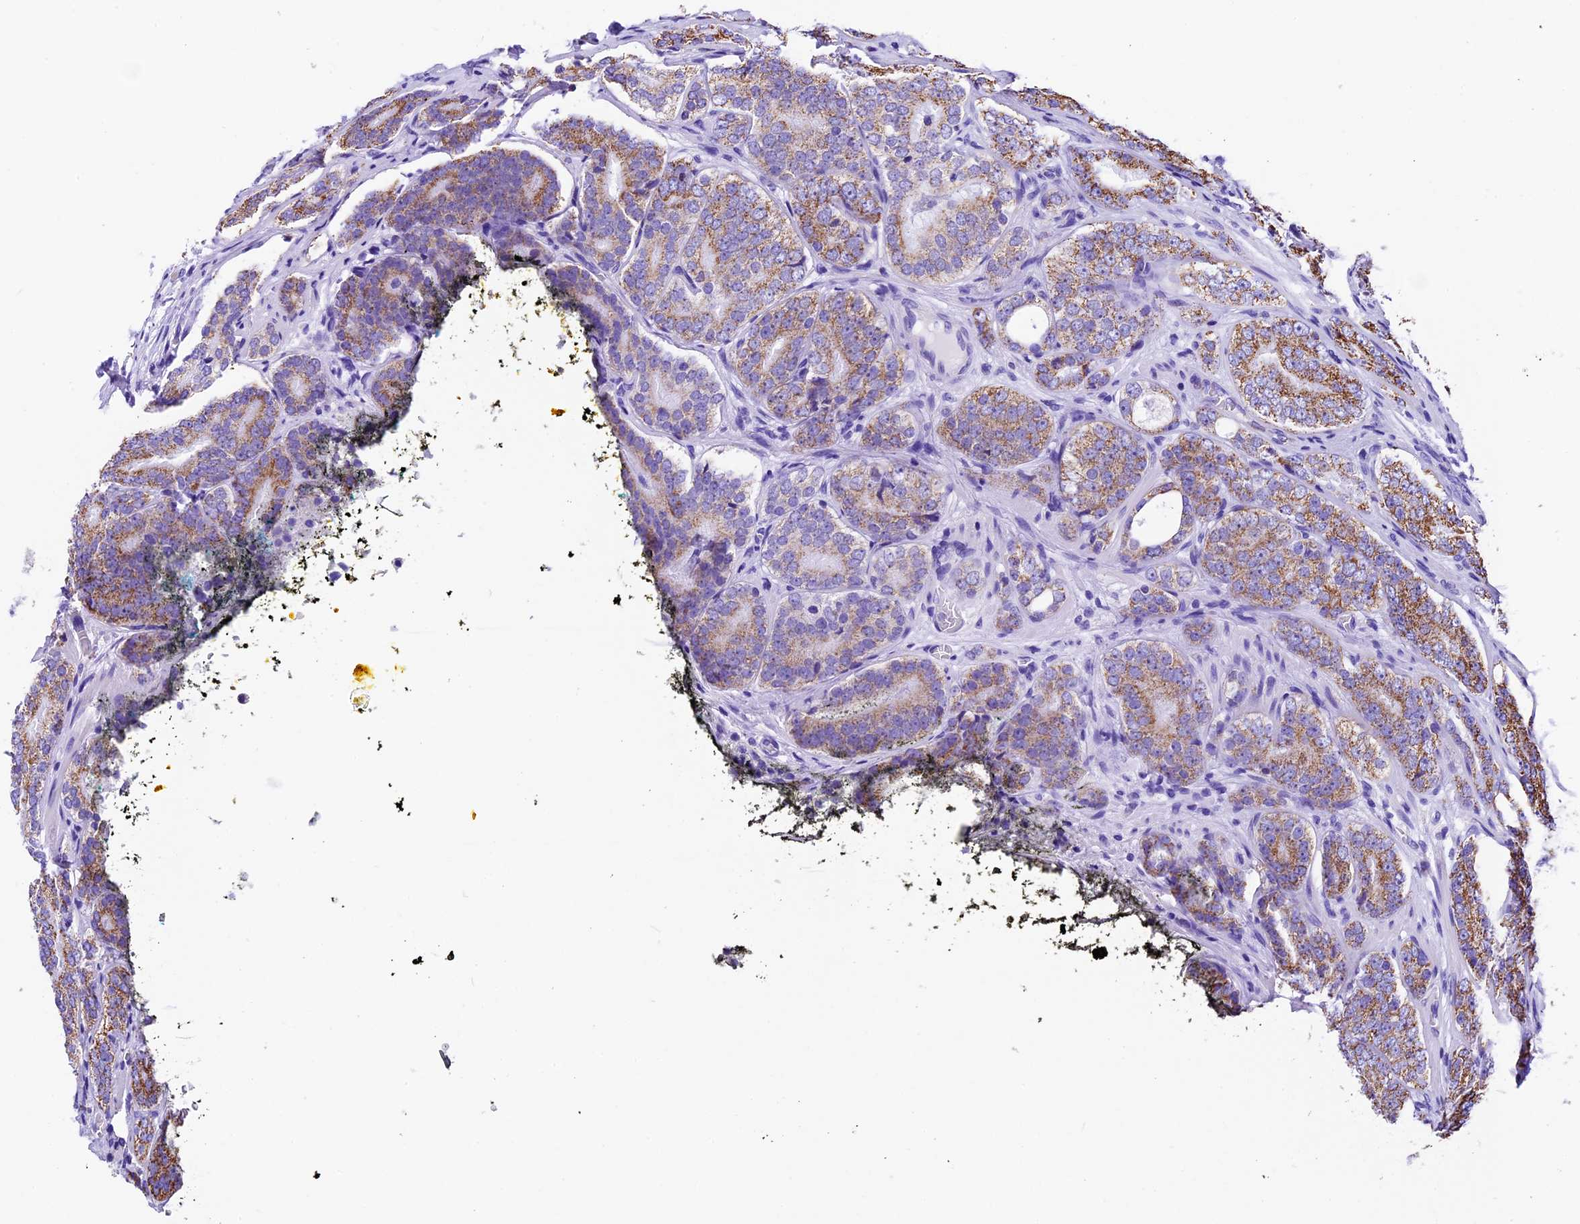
{"staining": {"intensity": "moderate", "quantity": ">75%", "location": "cytoplasmic/membranous"}, "tissue": "prostate cancer", "cell_type": "Tumor cells", "image_type": "cancer", "snomed": [{"axis": "morphology", "description": "Adenocarcinoma, High grade"}, {"axis": "topography", "description": "Prostate"}], "caption": "Protein staining reveals moderate cytoplasmic/membranous expression in approximately >75% of tumor cells in prostate high-grade adenocarcinoma.", "gene": "DCAF5", "patient": {"sex": "male", "age": 56}}